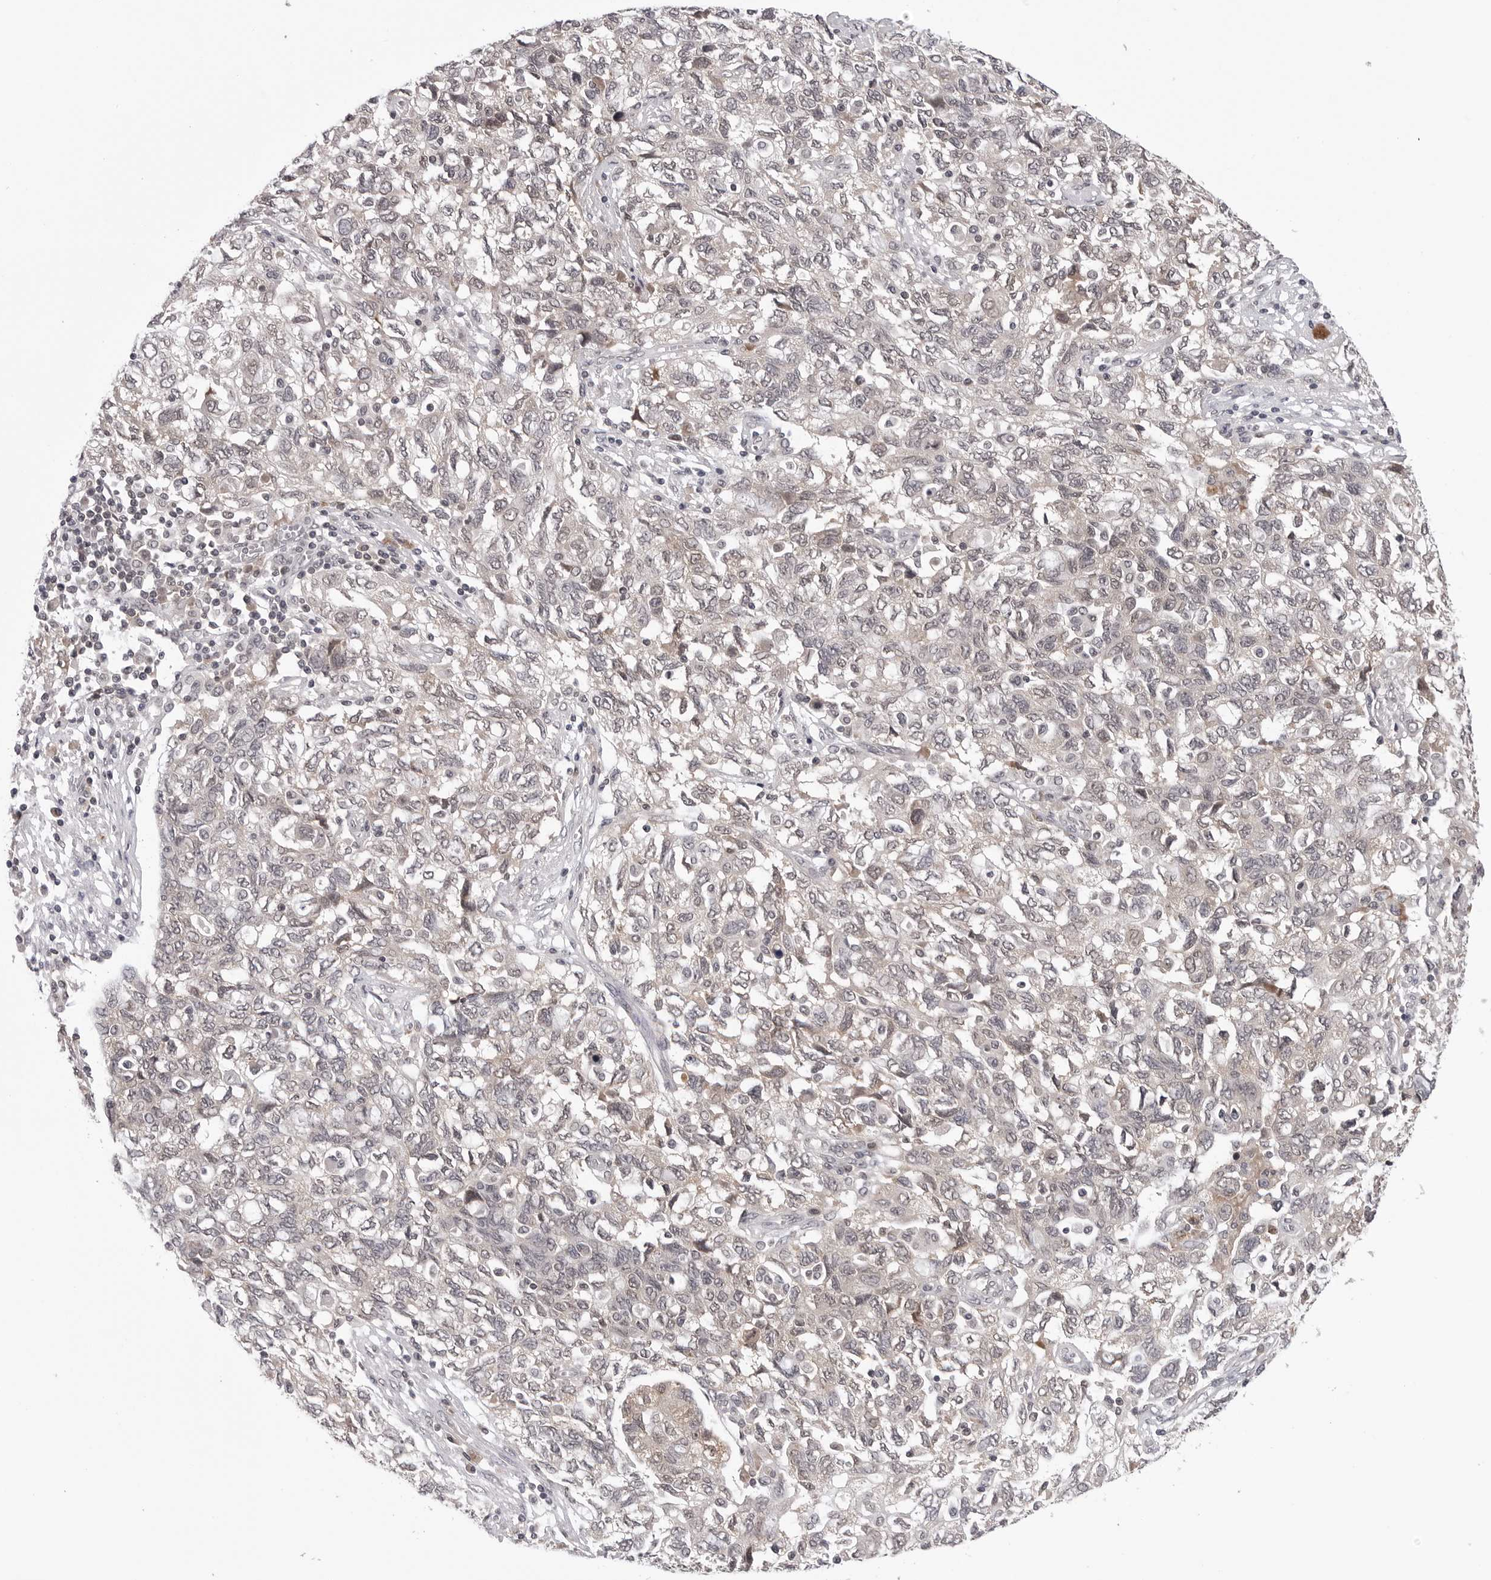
{"staining": {"intensity": "negative", "quantity": "none", "location": "none"}, "tissue": "ovarian cancer", "cell_type": "Tumor cells", "image_type": "cancer", "snomed": [{"axis": "morphology", "description": "Carcinoma, NOS"}, {"axis": "morphology", "description": "Cystadenocarcinoma, serous, NOS"}, {"axis": "topography", "description": "Ovary"}], "caption": "There is no significant staining in tumor cells of ovarian cancer.", "gene": "CDK20", "patient": {"sex": "female", "age": 69}}